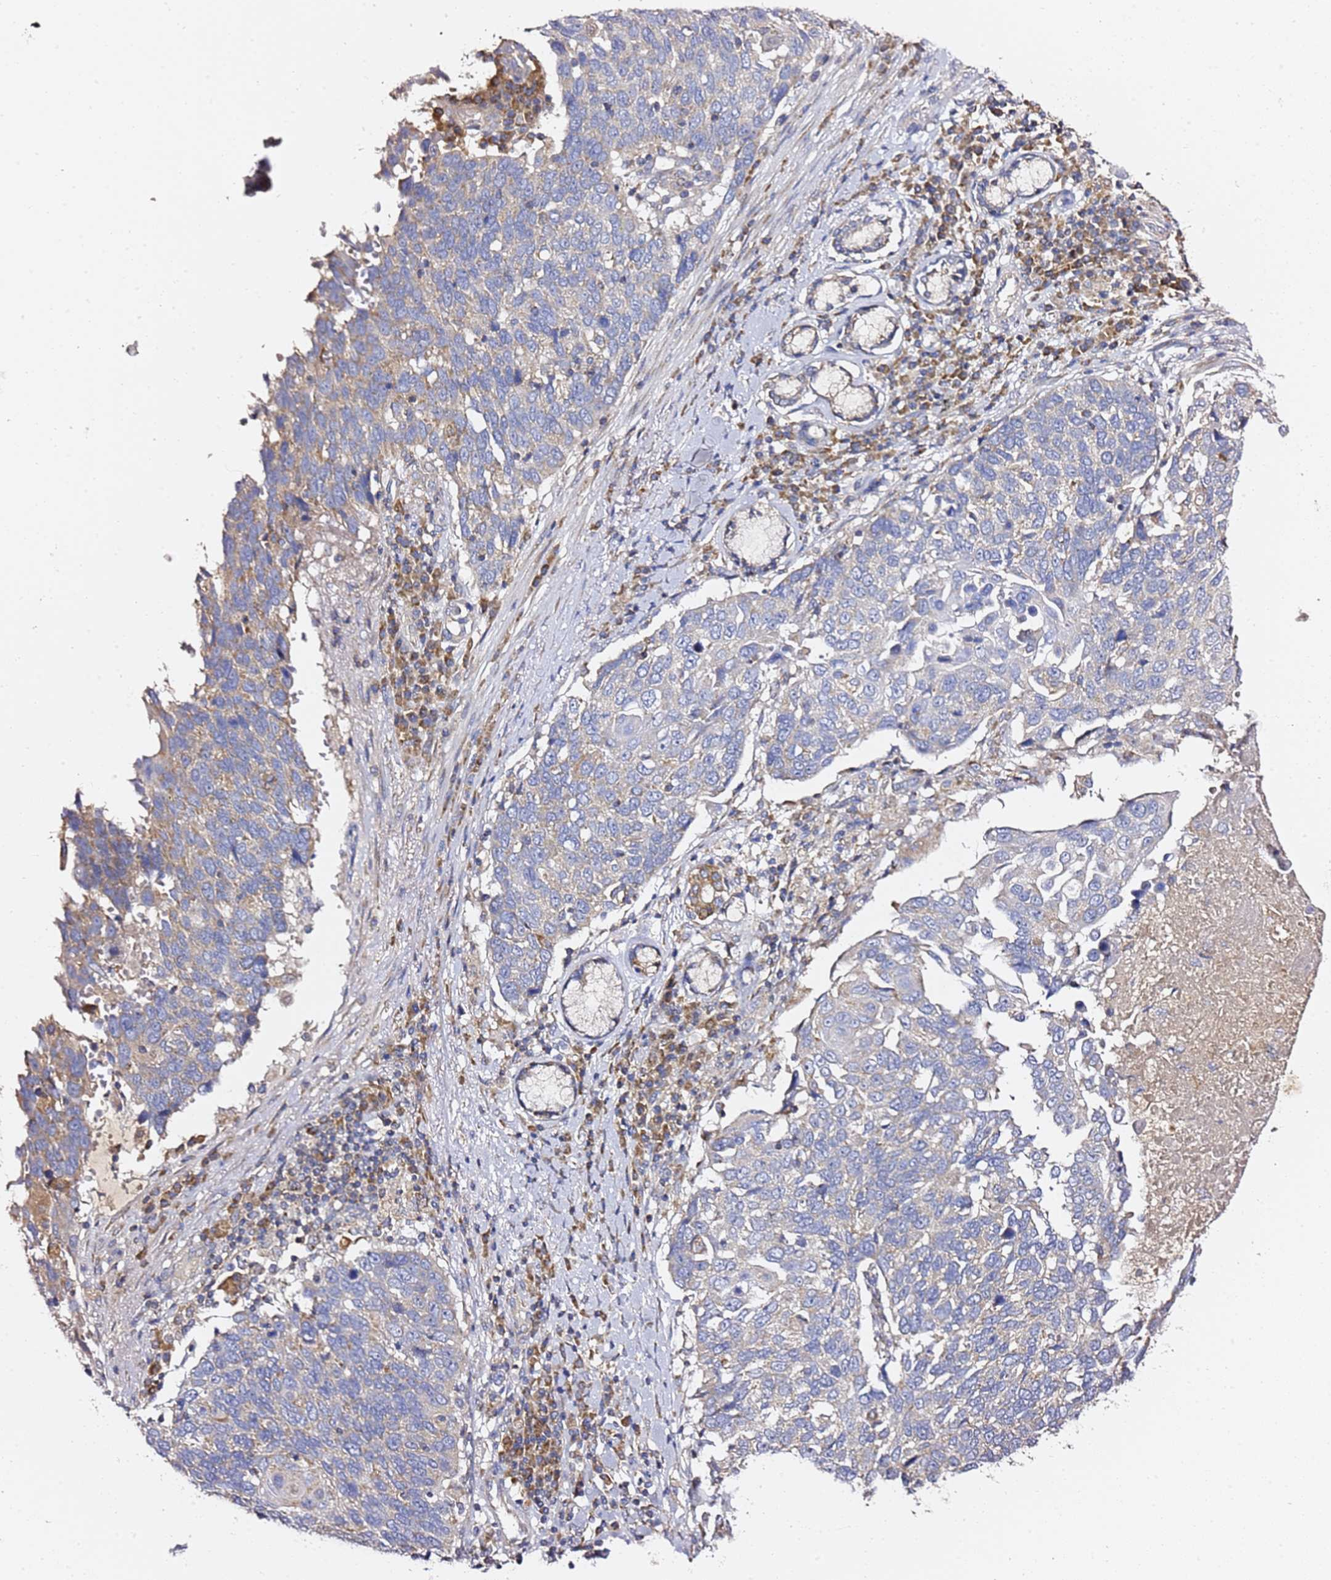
{"staining": {"intensity": "weak", "quantity": "25%-75%", "location": "cytoplasmic/membranous"}, "tissue": "lung cancer", "cell_type": "Tumor cells", "image_type": "cancer", "snomed": [{"axis": "morphology", "description": "Squamous cell carcinoma, NOS"}, {"axis": "topography", "description": "Lung"}], "caption": "Immunohistochemical staining of human lung cancer demonstrates weak cytoplasmic/membranous protein expression in about 25%-75% of tumor cells.", "gene": "C19orf12", "patient": {"sex": "male", "age": 66}}